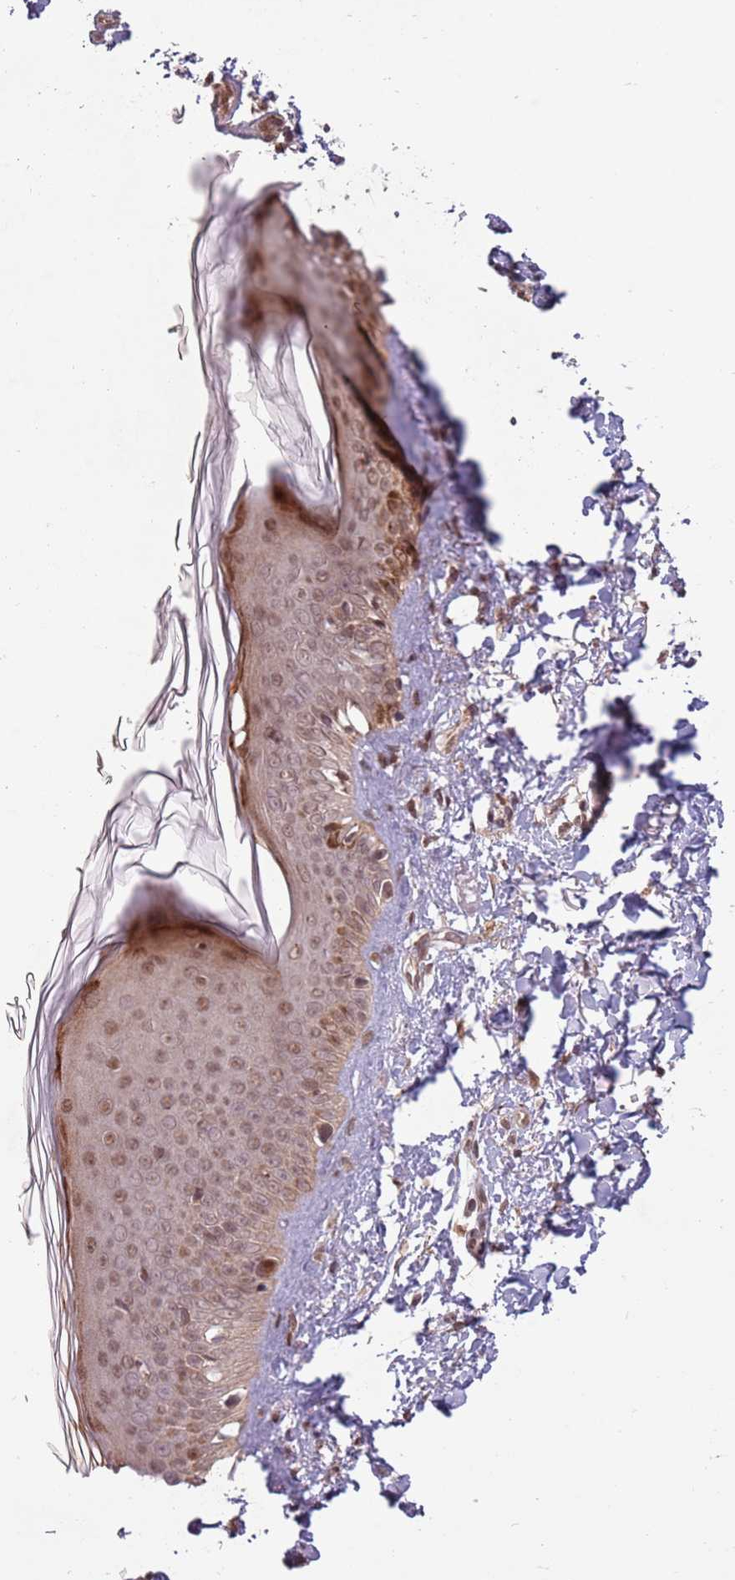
{"staining": {"intensity": "moderate", "quantity": ">75%", "location": "cytoplasmic/membranous,nuclear"}, "tissue": "skin", "cell_type": "Fibroblasts", "image_type": "normal", "snomed": [{"axis": "morphology", "description": "Normal tissue, NOS"}, {"axis": "topography", "description": "Skin"}], "caption": "IHC micrograph of benign human skin stained for a protein (brown), which demonstrates medium levels of moderate cytoplasmic/membranous,nuclear staining in about >75% of fibroblasts.", "gene": "ADAMTS3", "patient": {"sex": "female", "age": 58}}